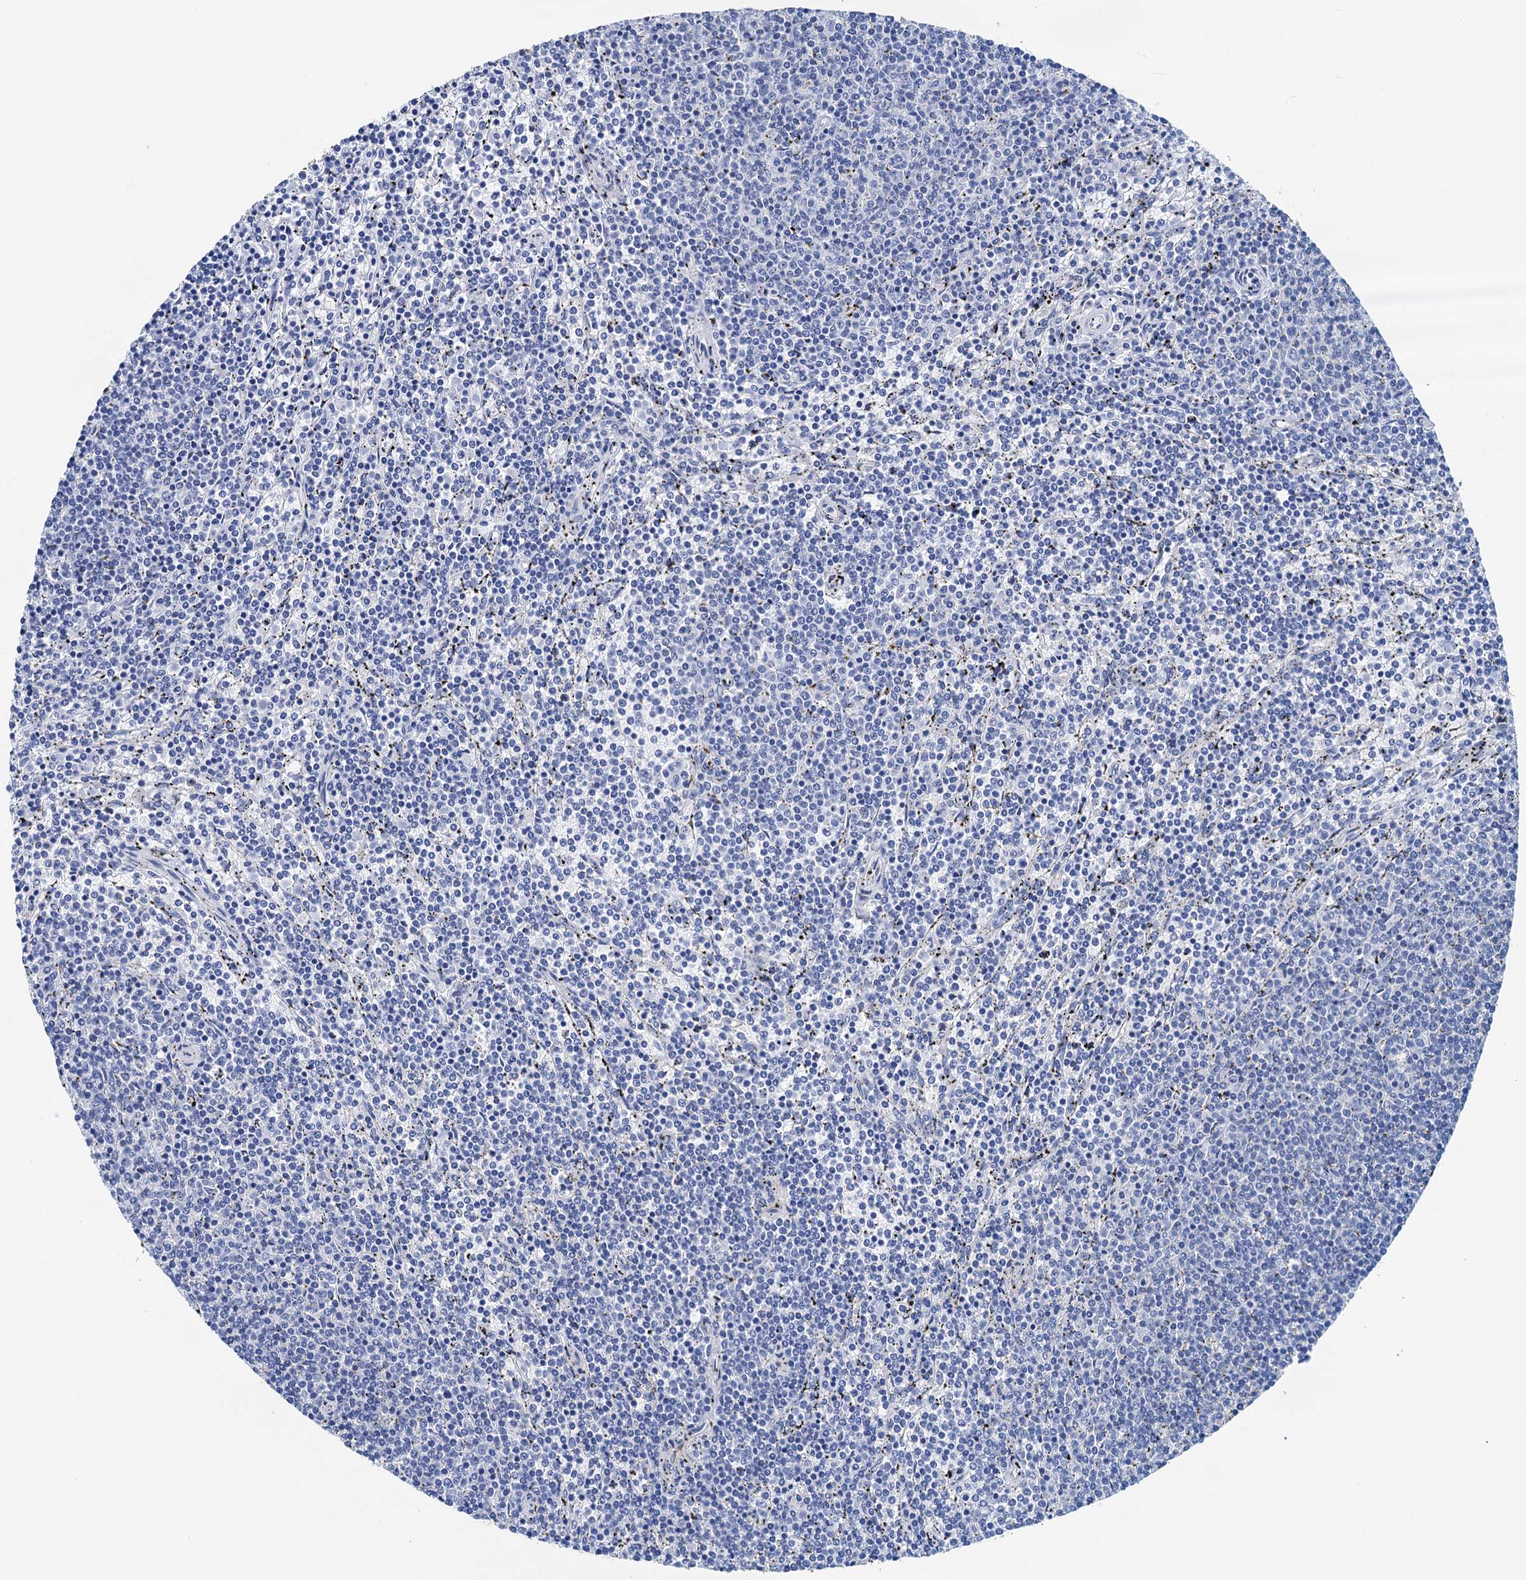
{"staining": {"intensity": "negative", "quantity": "none", "location": "none"}, "tissue": "lymphoma", "cell_type": "Tumor cells", "image_type": "cancer", "snomed": [{"axis": "morphology", "description": "Malignant lymphoma, non-Hodgkin's type, Low grade"}, {"axis": "topography", "description": "Spleen"}], "caption": "Histopathology image shows no significant protein positivity in tumor cells of low-grade malignant lymphoma, non-Hodgkin's type.", "gene": "NLRP10", "patient": {"sex": "female", "age": 50}}